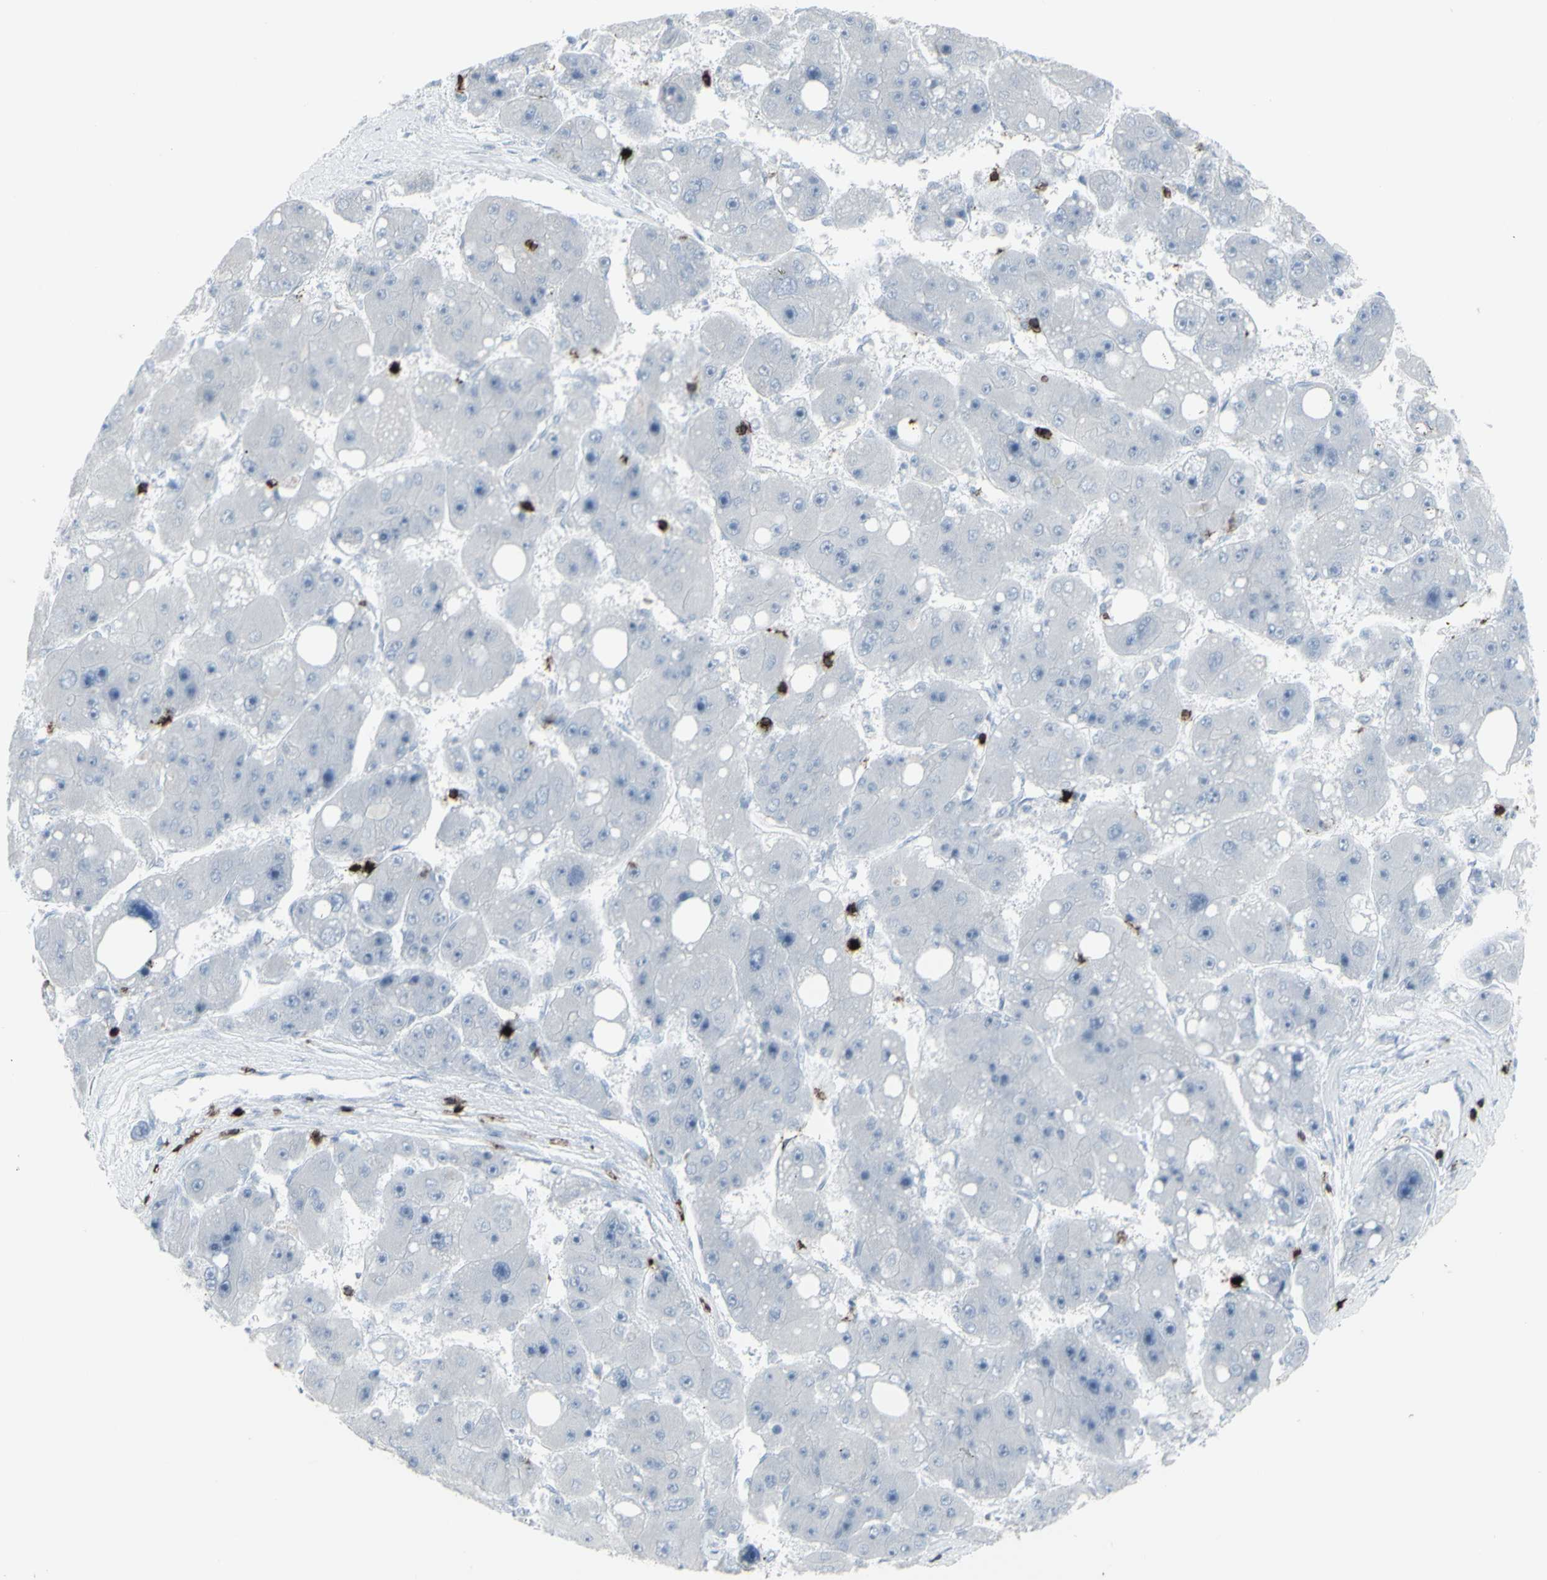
{"staining": {"intensity": "negative", "quantity": "none", "location": "none"}, "tissue": "liver cancer", "cell_type": "Tumor cells", "image_type": "cancer", "snomed": [{"axis": "morphology", "description": "Carcinoma, Hepatocellular, NOS"}, {"axis": "topography", "description": "Liver"}], "caption": "Immunohistochemistry (IHC) micrograph of neoplastic tissue: liver cancer (hepatocellular carcinoma) stained with DAB shows no significant protein expression in tumor cells.", "gene": "CD247", "patient": {"sex": "female", "age": 61}}